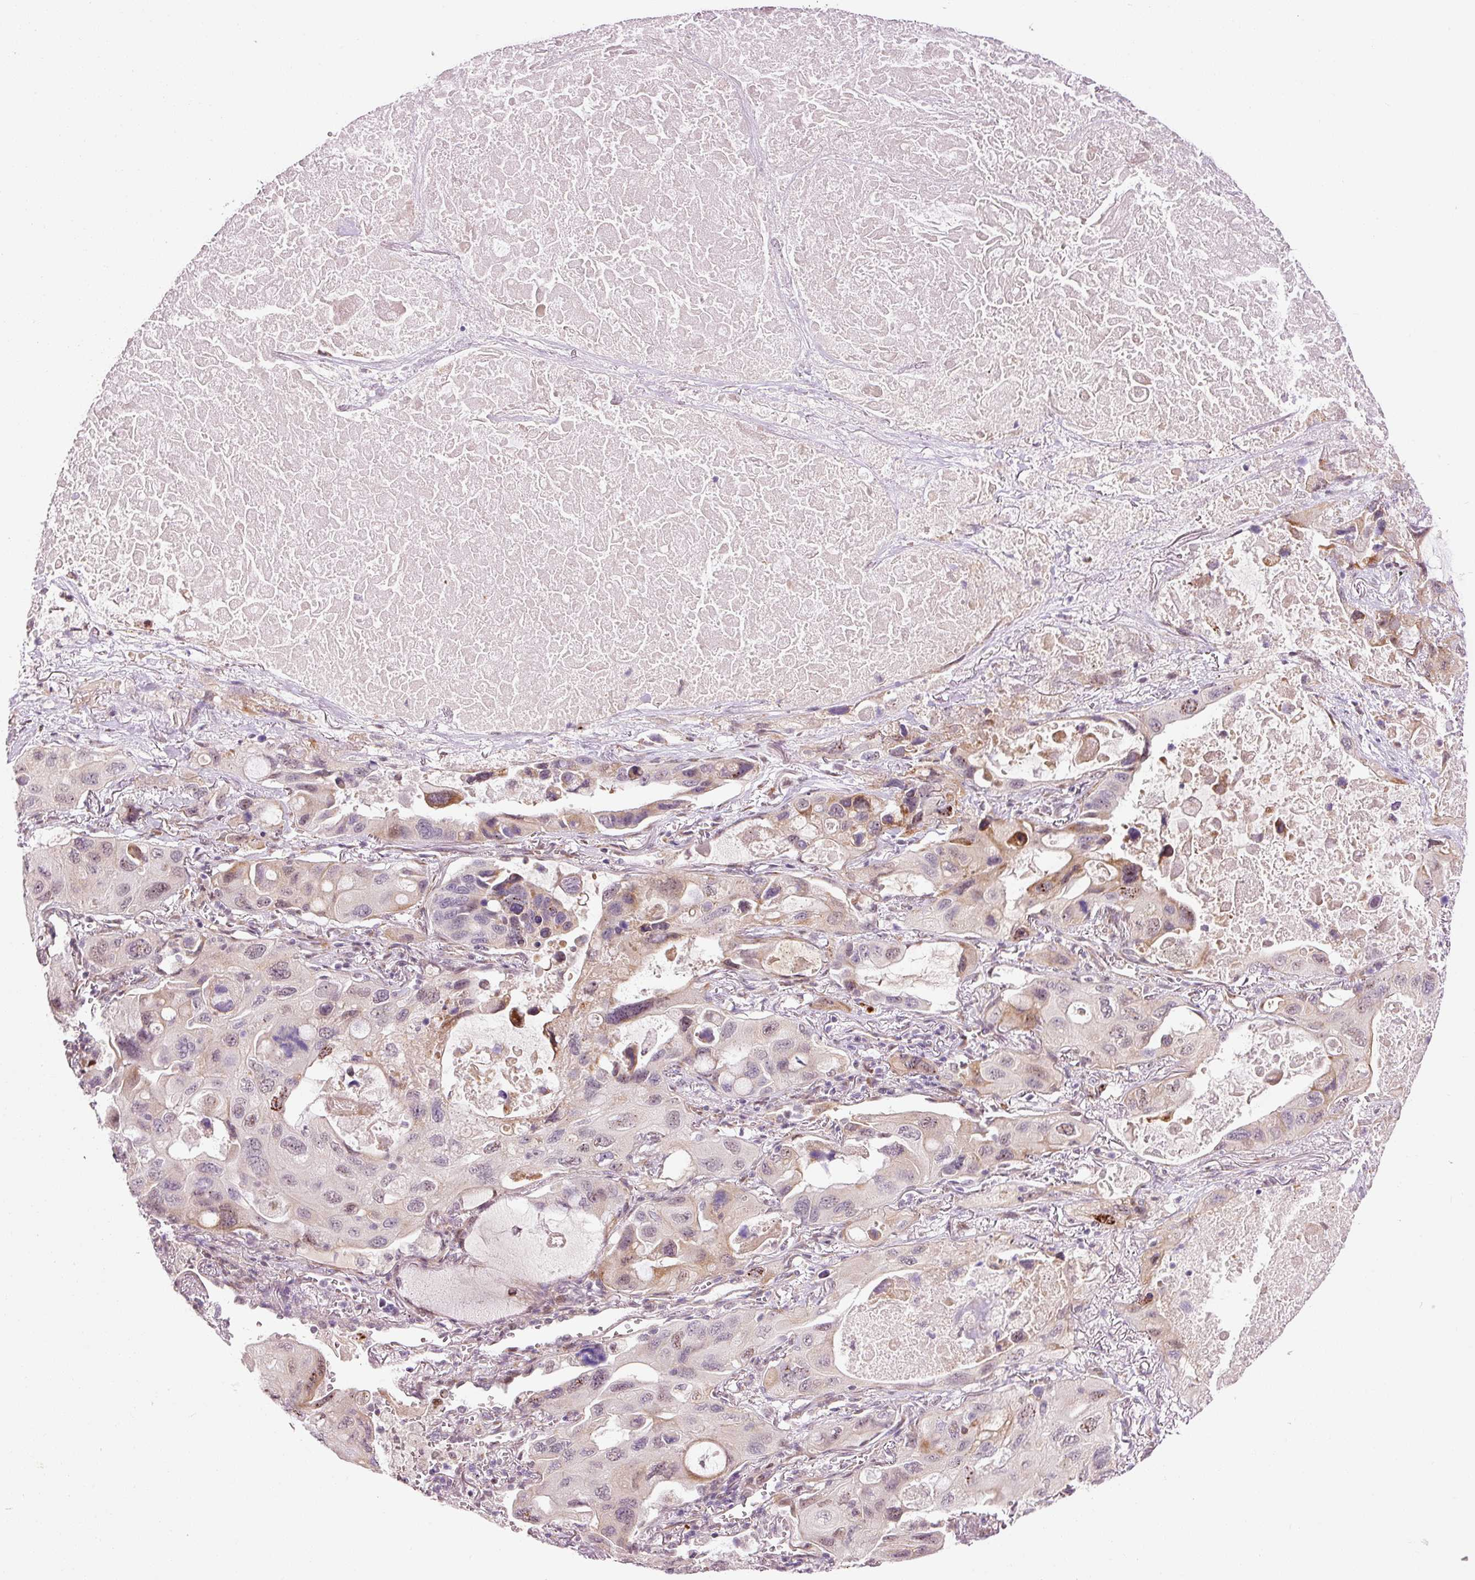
{"staining": {"intensity": "moderate", "quantity": "<25%", "location": "cytoplasmic/membranous,nuclear"}, "tissue": "lung cancer", "cell_type": "Tumor cells", "image_type": "cancer", "snomed": [{"axis": "morphology", "description": "Squamous cell carcinoma, NOS"}, {"axis": "topography", "description": "Lung"}], "caption": "A low amount of moderate cytoplasmic/membranous and nuclear expression is present in about <25% of tumor cells in squamous cell carcinoma (lung) tissue.", "gene": "ANKRD20A1", "patient": {"sex": "female", "age": 73}}